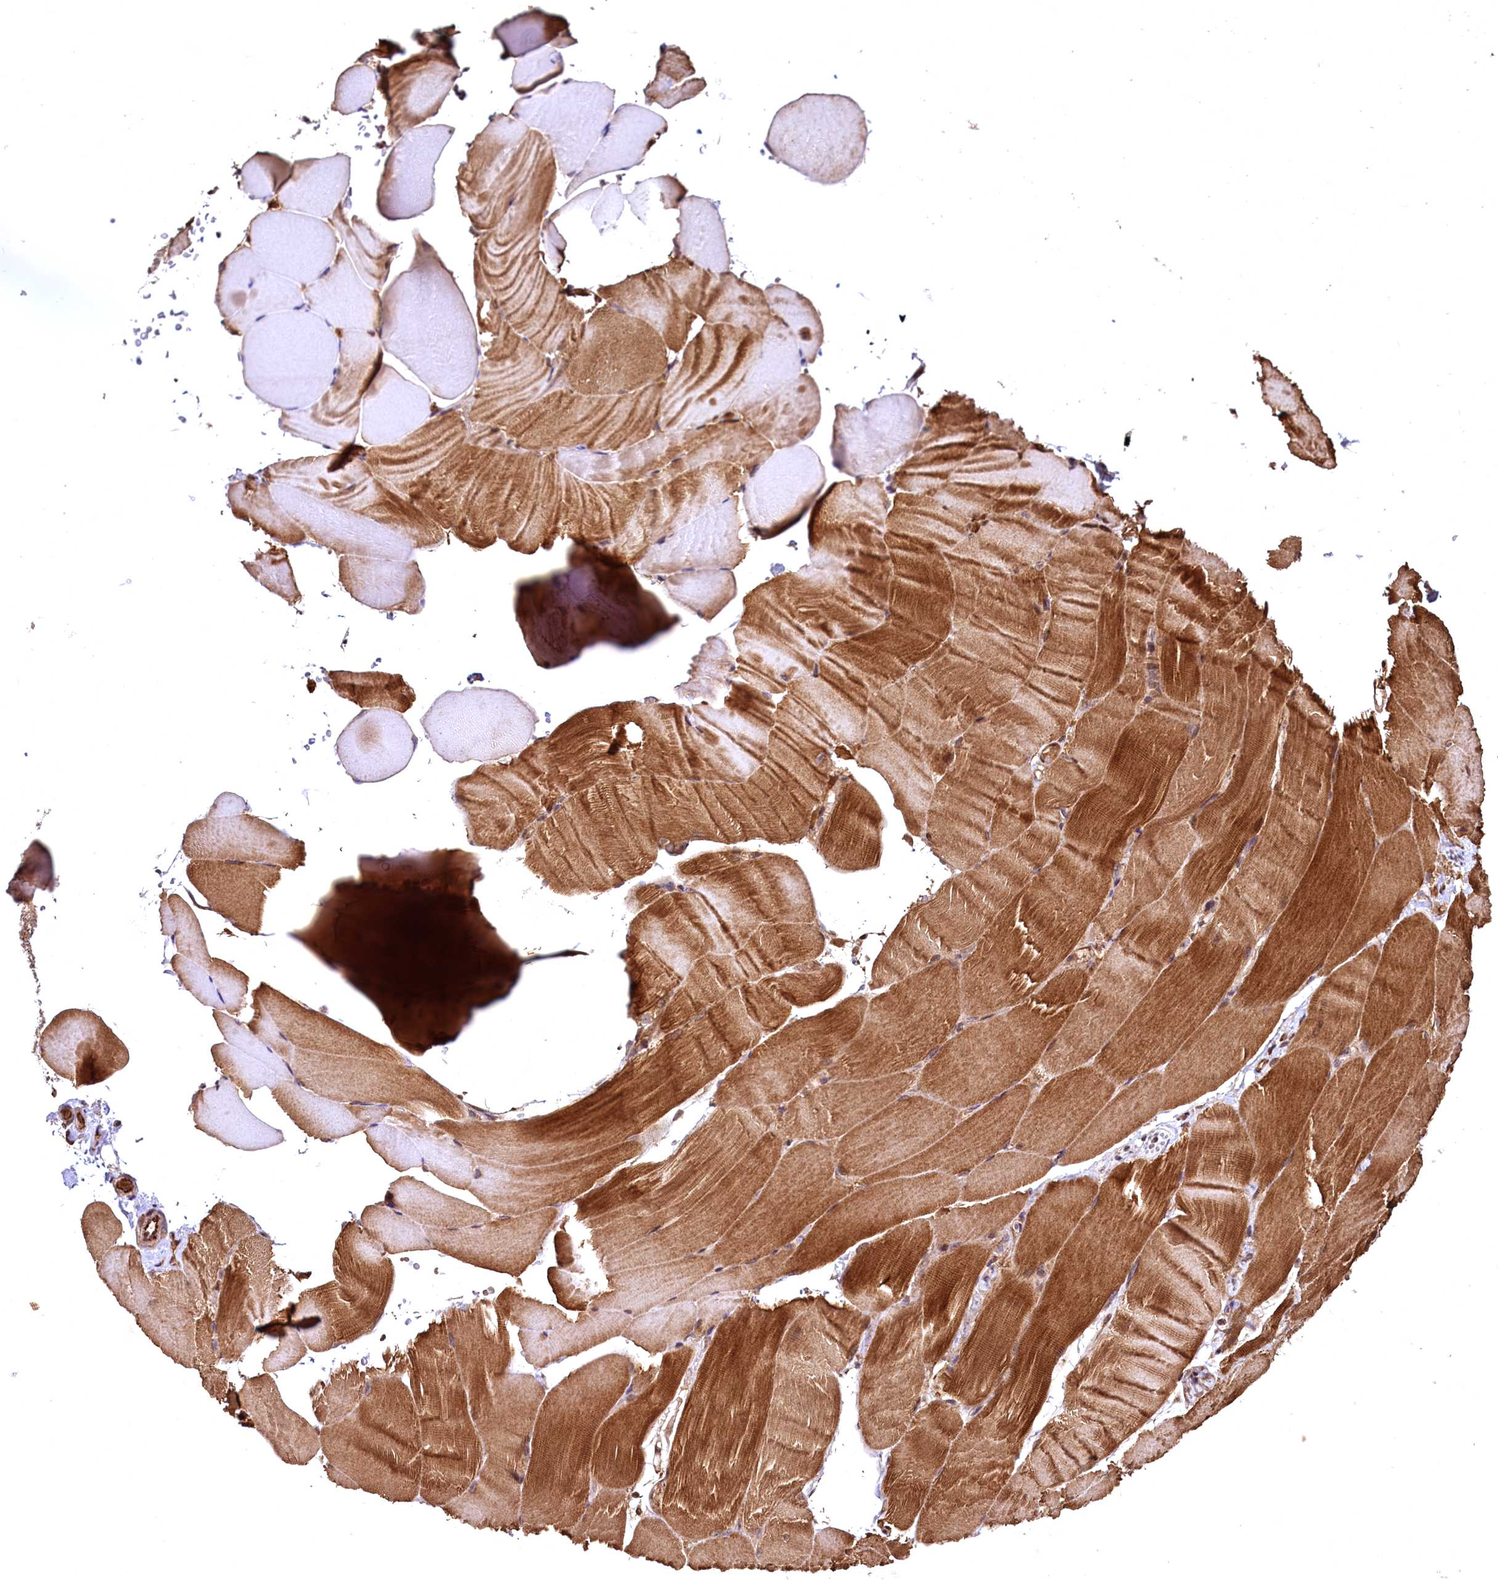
{"staining": {"intensity": "moderate", "quantity": ">75%", "location": "cytoplasmic/membranous,nuclear"}, "tissue": "skeletal muscle", "cell_type": "Myocytes", "image_type": "normal", "snomed": [{"axis": "morphology", "description": "Normal tissue, NOS"}, {"axis": "topography", "description": "Skeletal muscle"}, {"axis": "topography", "description": "Parathyroid gland"}], "caption": "A brown stain highlights moderate cytoplasmic/membranous,nuclear expression of a protein in myocytes of unremarkable human skeletal muscle. The staining was performed using DAB to visualize the protein expression in brown, while the nuclei were stained in blue with hematoxylin (Magnification: 20x).", "gene": "TBCEL", "patient": {"sex": "female", "age": 37}}